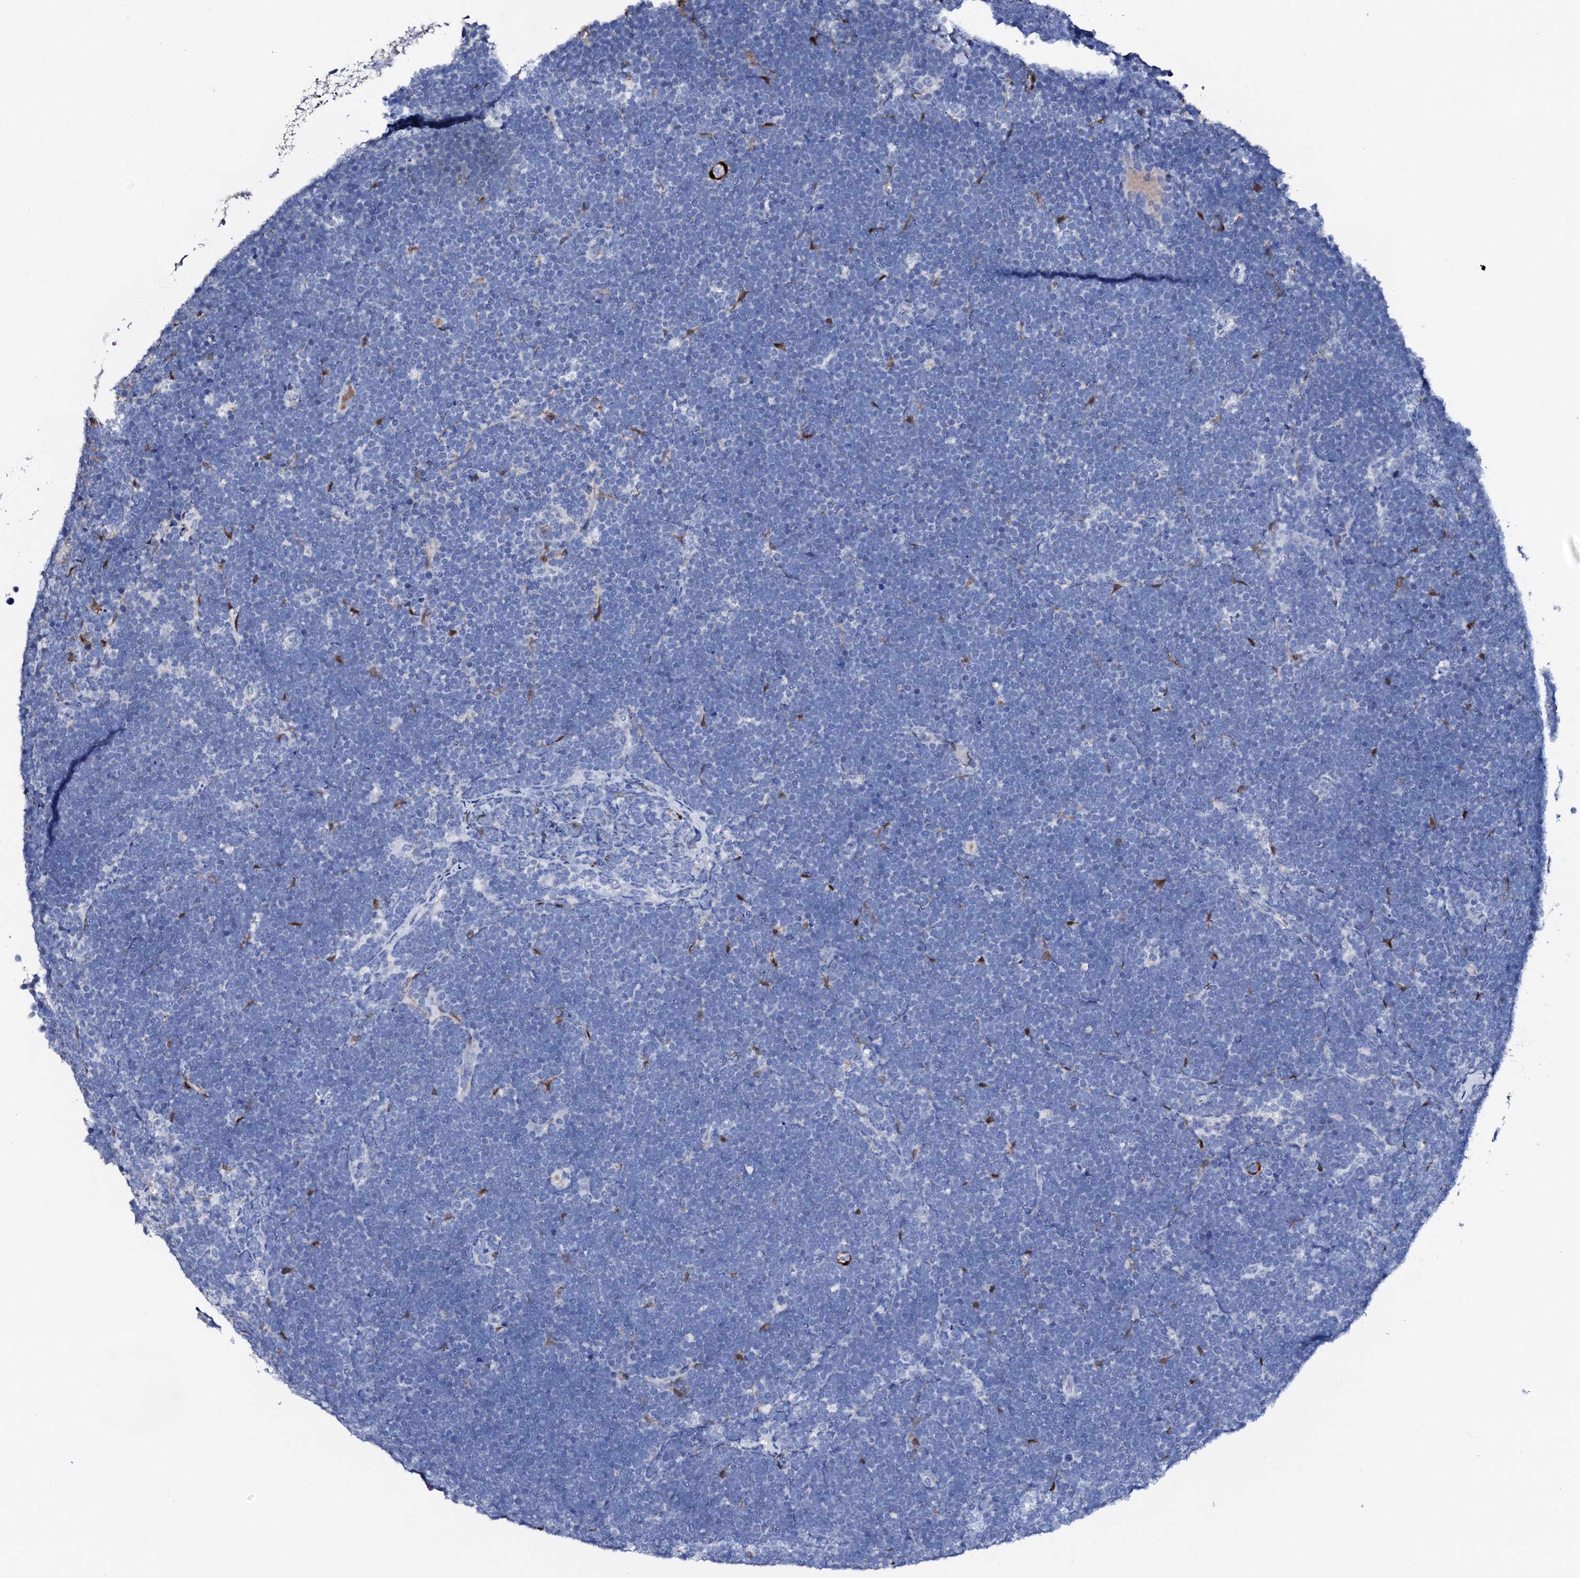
{"staining": {"intensity": "negative", "quantity": "none", "location": "none"}, "tissue": "lymphoma", "cell_type": "Tumor cells", "image_type": "cancer", "snomed": [{"axis": "morphology", "description": "Malignant lymphoma, non-Hodgkin's type, High grade"}, {"axis": "topography", "description": "Lymph node"}], "caption": "Immunohistochemistry (IHC) micrograph of neoplastic tissue: human high-grade malignant lymphoma, non-Hodgkin's type stained with DAB reveals no significant protein expression in tumor cells.", "gene": "NRIP2", "patient": {"sex": "male", "age": 13}}